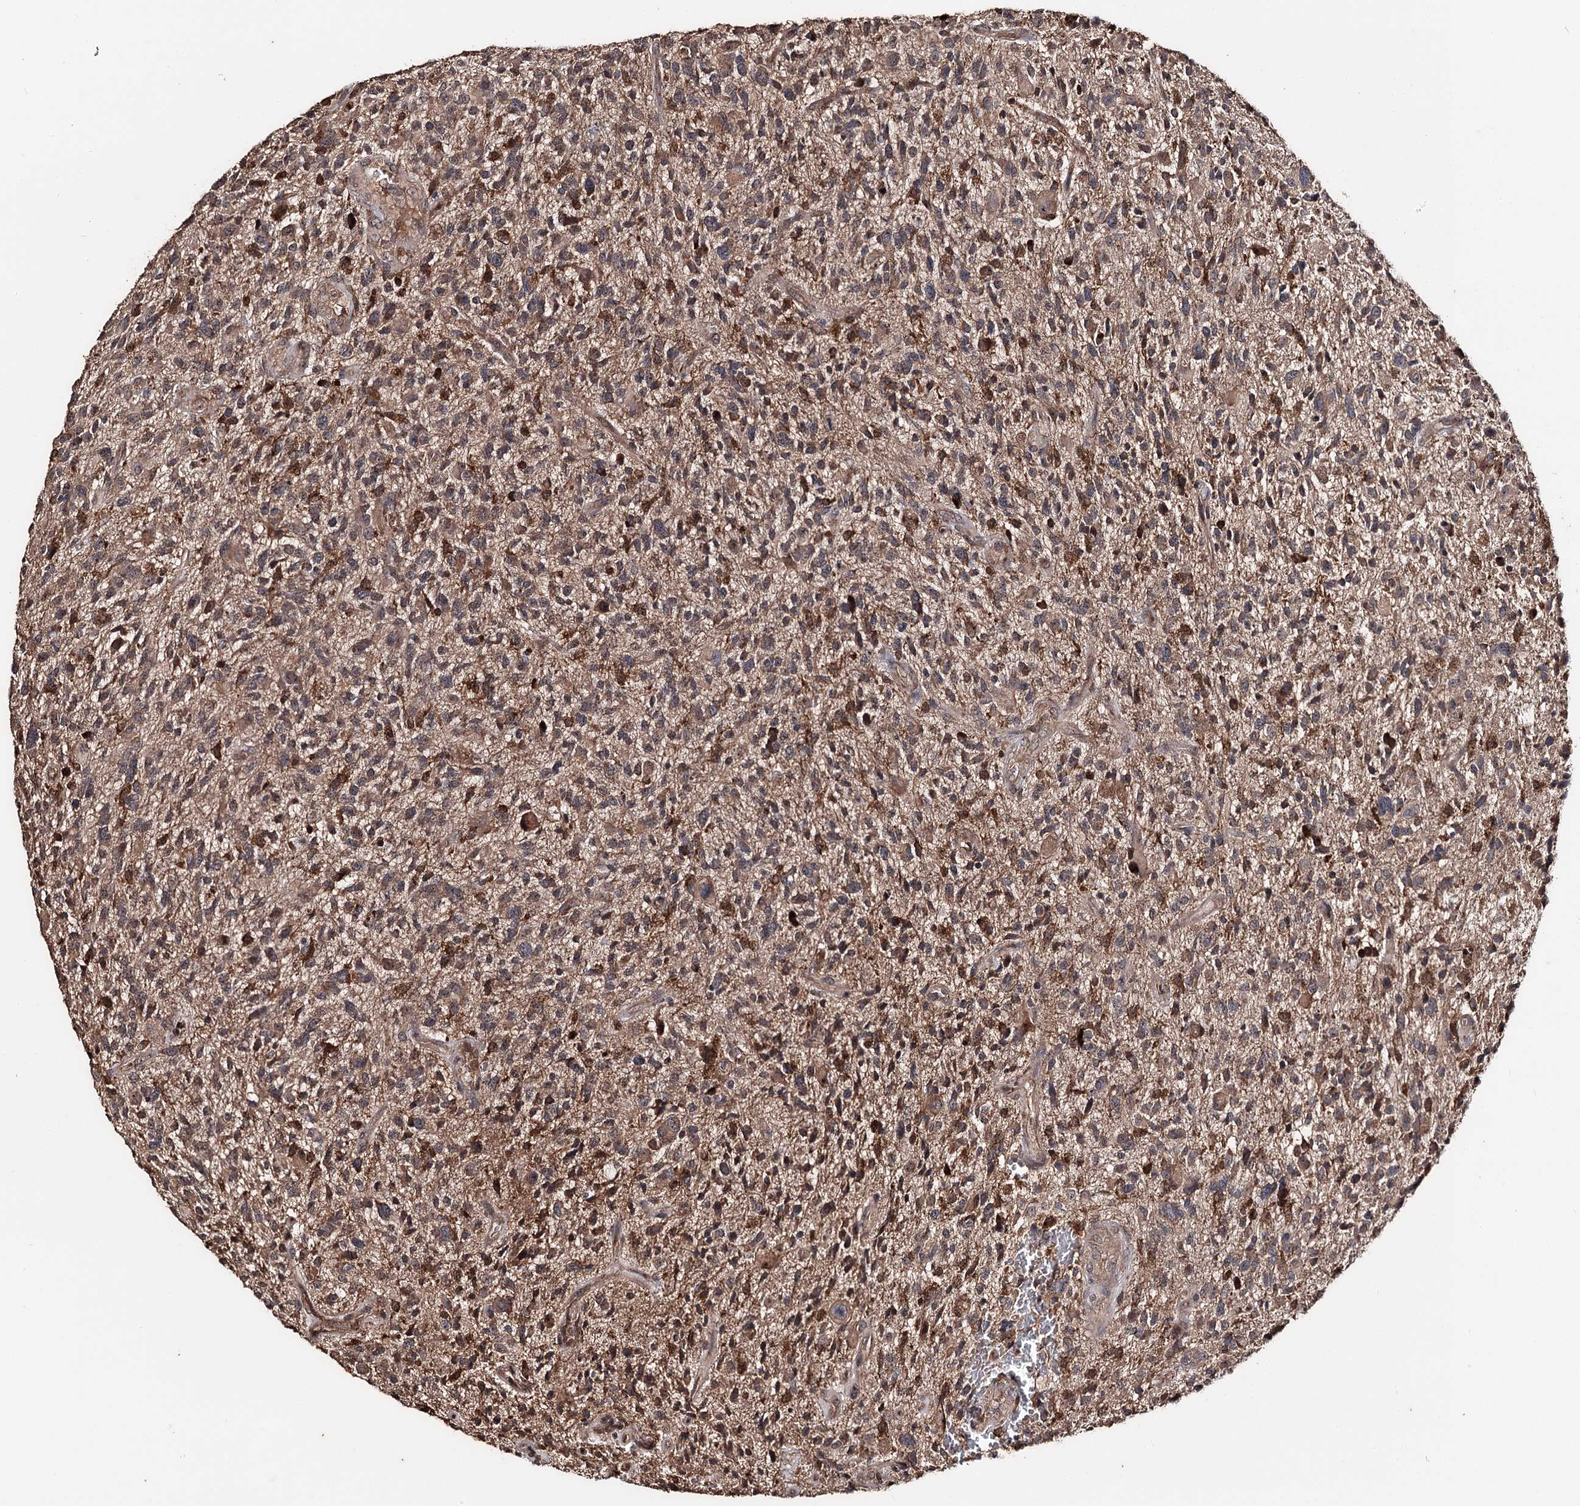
{"staining": {"intensity": "moderate", "quantity": "25%-75%", "location": "cytoplasmic/membranous"}, "tissue": "glioma", "cell_type": "Tumor cells", "image_type": "cancer", "snomed": [{"axis": "morphology", "description": "Glioma, malignant, High grade"}, {"axis": "topography", "description": "Brain"}], "caption": "An IHC photomicrograph of neoplastic tissue is shown. Protein staining in brown labels moderate cytoplasmic/membranous positivity in glioma within tumor cells.", "gene": "FAM53B", "patient": {"sex": "male", "age": 47}}